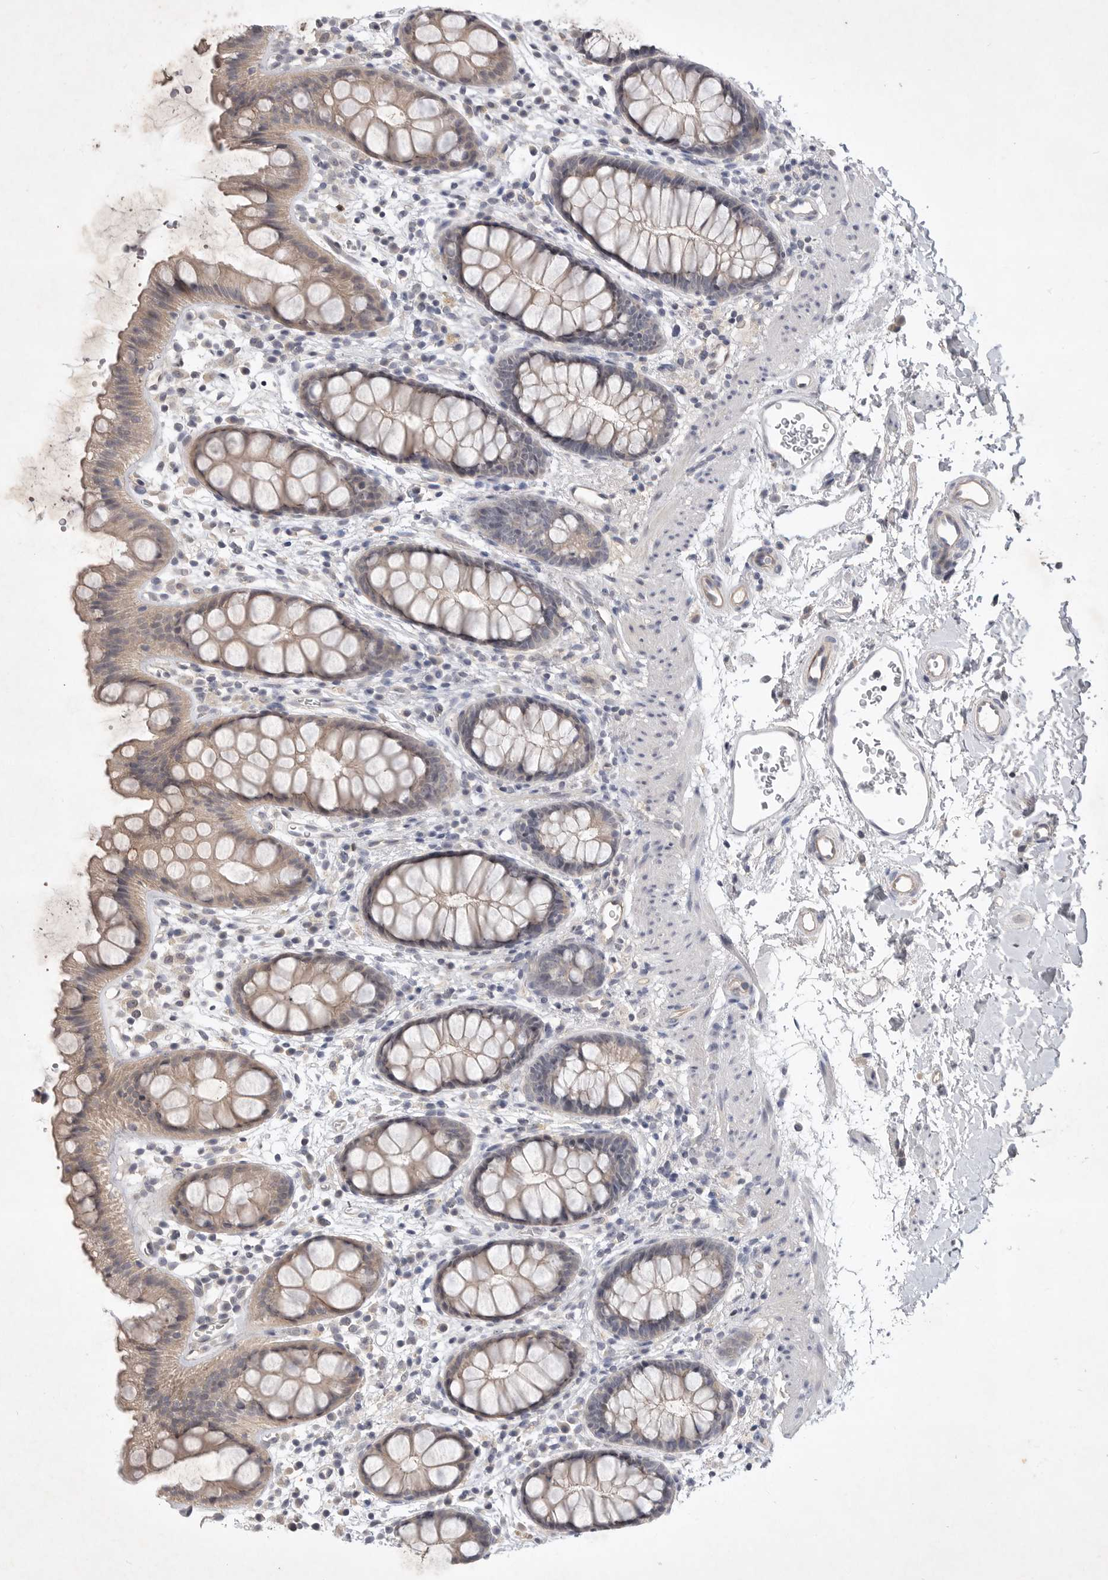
{"staining": {"intensity": "weak", "quantity": ">75%", "location": "cytoplasmic/membranous"}, "tissue": "rectum", "cell_type": "Glandular cells", "image_type": "normal", "snomed": [{"axis": "morphology", "description": "Normal tissue, NOS"}, {"axis": "topography", "description": "Rectum"}], "caption": "Weak cytoplasmic/membranous staining is present in about >75% of glandular cells in benign rectum.", "gene": "ITGAD", "patient": {"sex": "female", "age": 65}}